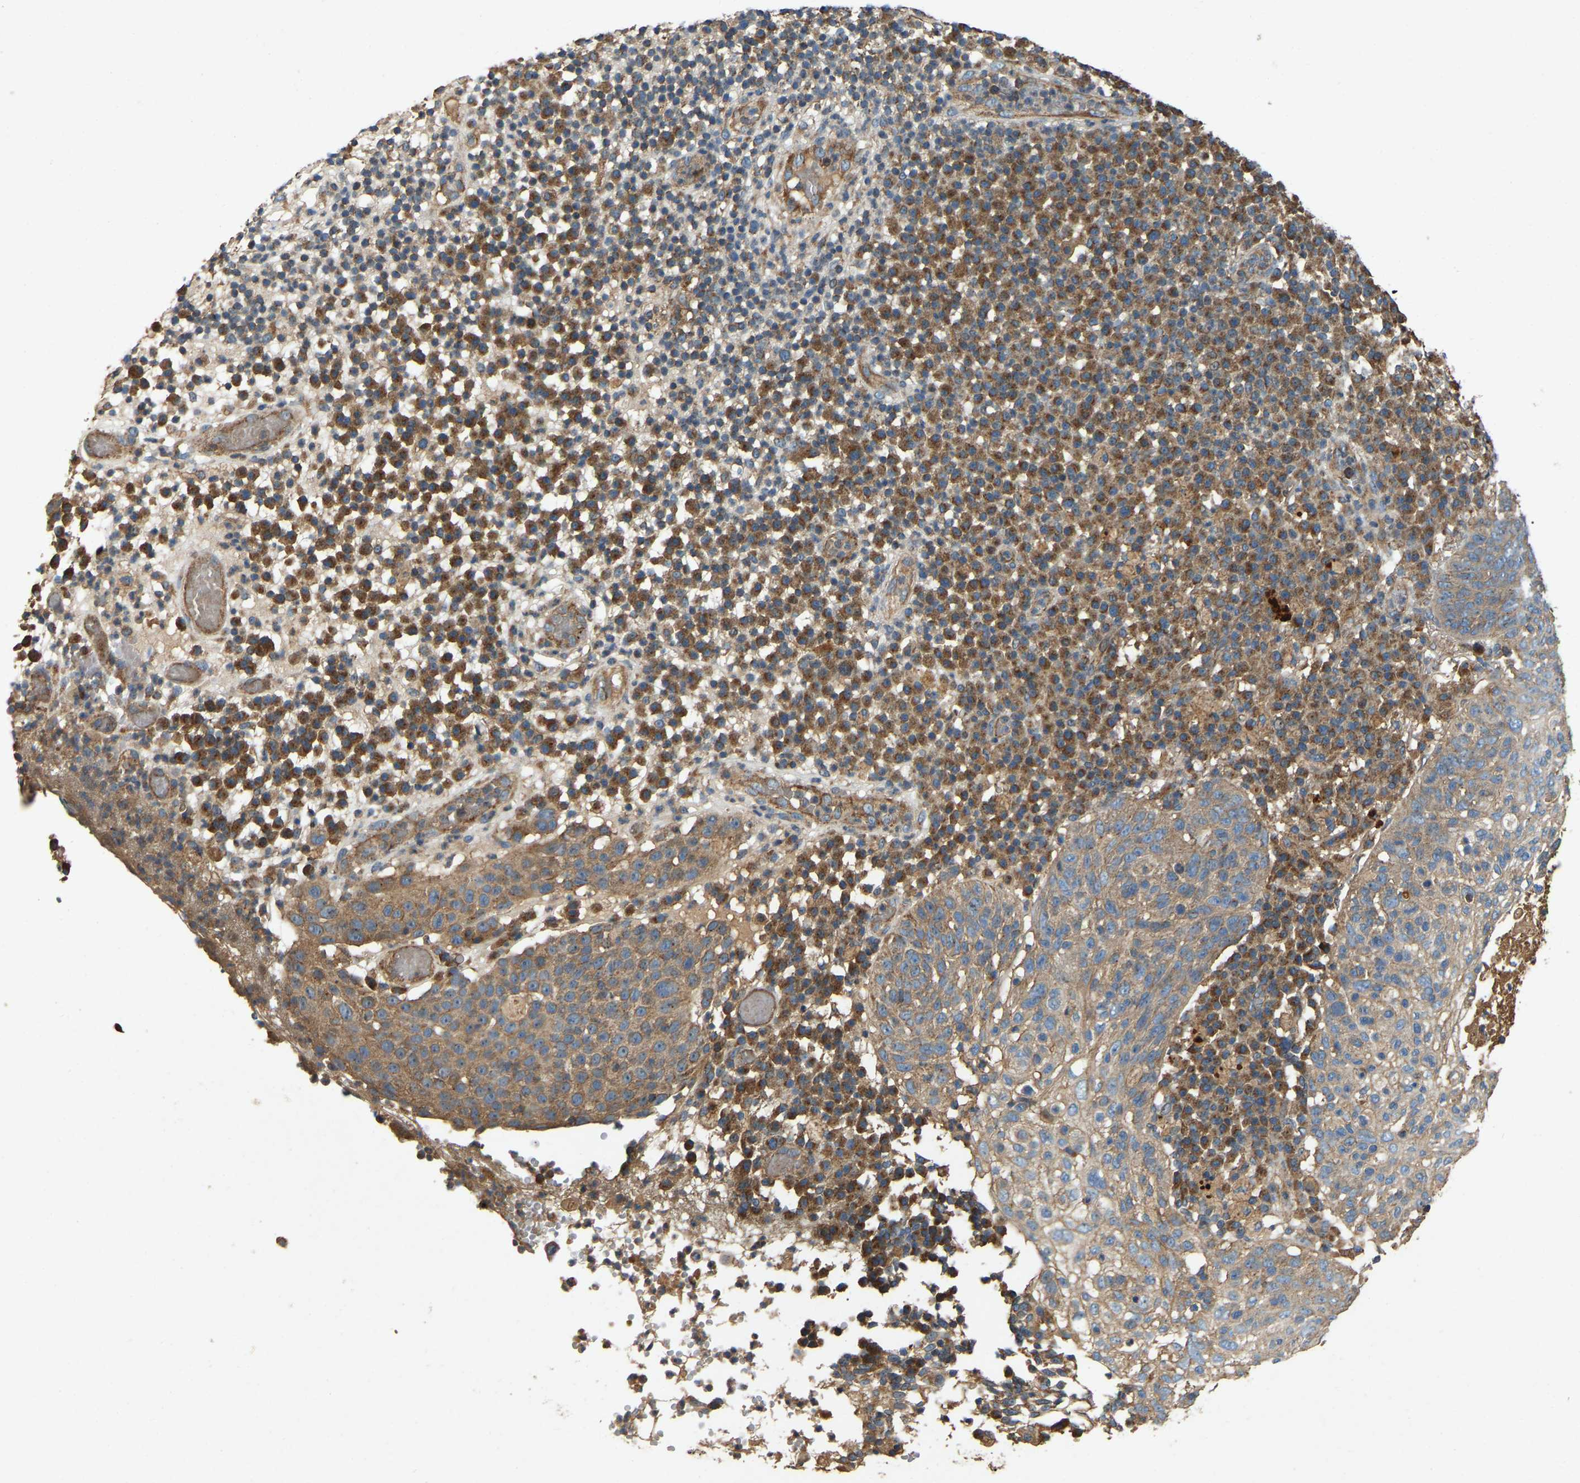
{"staining": {"intensity": "moderate", "quantity": ">75%", "location": "cytoplasmic/membranous"}, "tissue": "skin cancer", "cell_type": "Tumor cells", "image_type": "cancer", "snomed": [{"axis": "morphology", "description": "Squamous cell carcinoma in situ, NOS"}, {"axis": "morphology", "description": "Squamous cell carcinoma, NOS"}, {"axis": "topography", "description": "Skin"}], "caption": "Immunohistochemical staining of human skin cancer reveals medium levels of moderate cytoplasmic/membranous protein staining in approximately >75% of tumor cells.", "gene": "SAMD9L", "patient": {"sex": "male", "age": 93}}